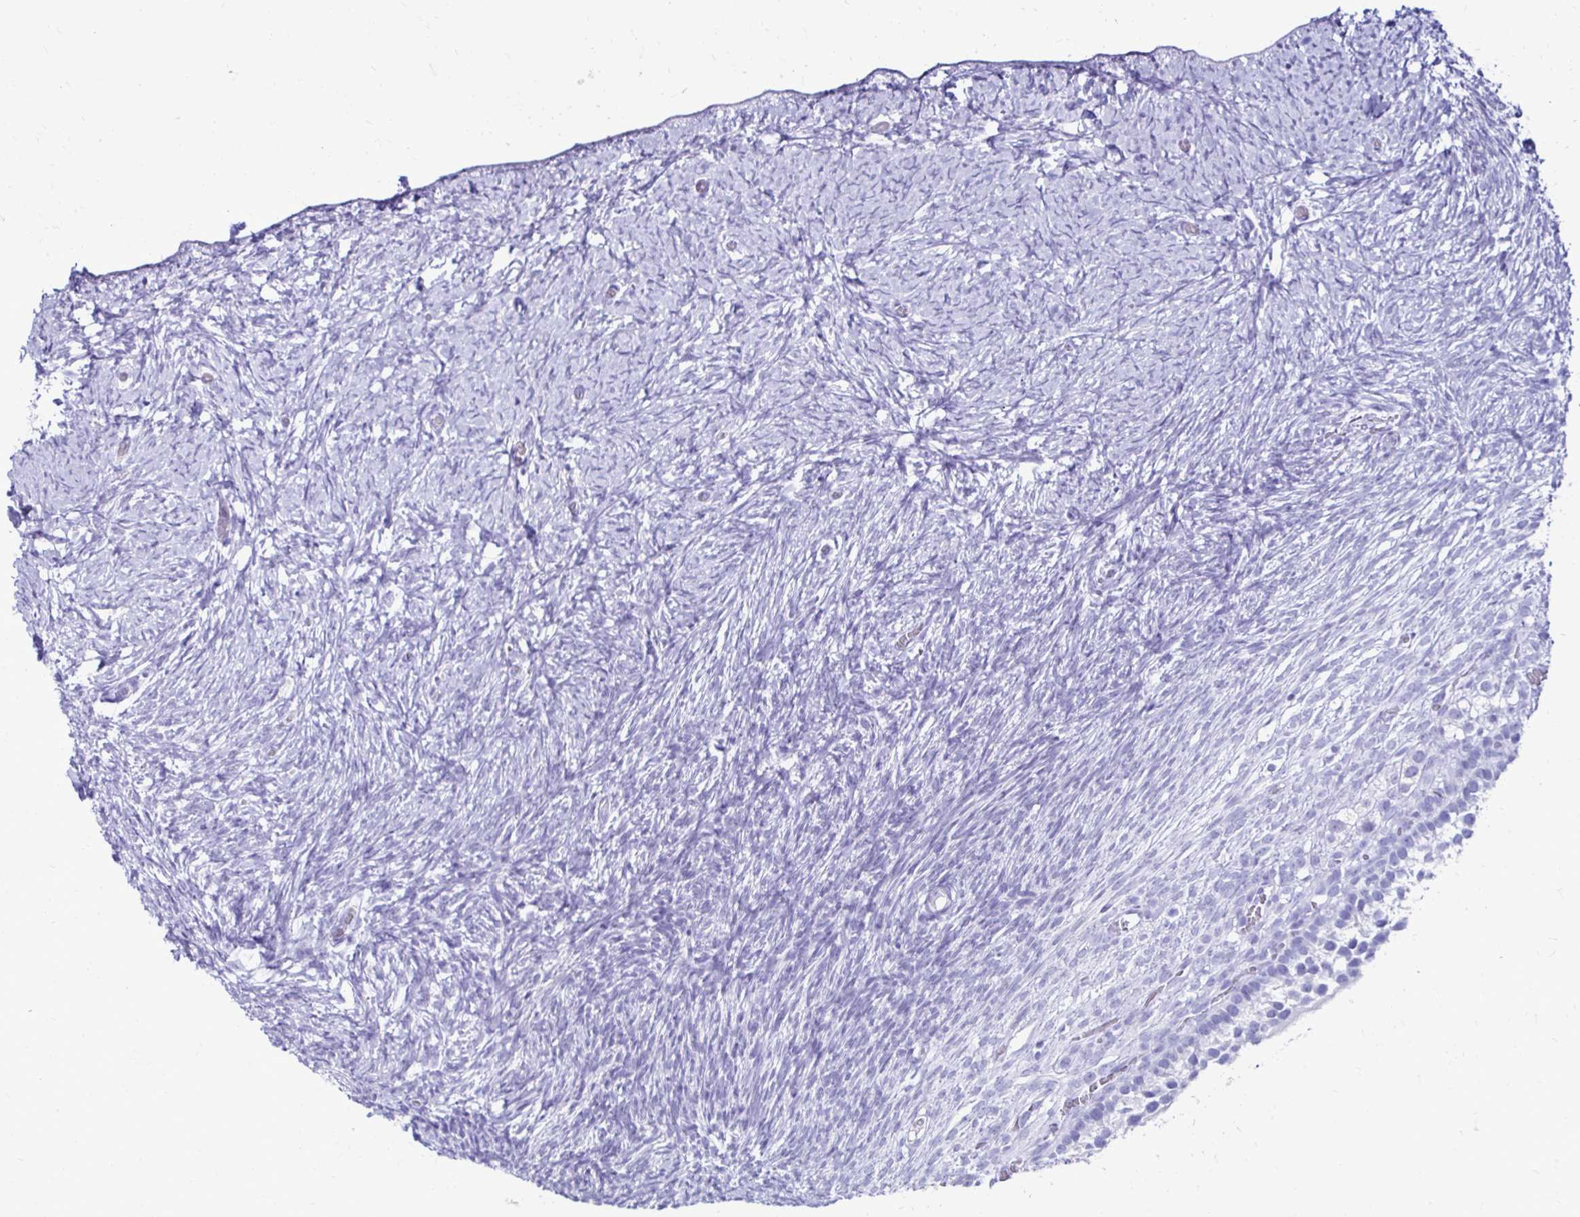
{"staining": {"intensity": "negative", "quantity": "none", "location": "none"}, "tissue": "ovary", "cell_type": "Follicle cells", "image_type": "normal", "snomed": [{"axis": "morphology", "description": "Normal tissue, NOS"}, {"axis": "topography", "description": "Ovary"}], "caption": "Follicle cells show no significant staining in benign ovary. (DAB (3,3'-diaminobenzidine) immunohistochemistry, high magnification).", "gene": "CST5", "patient": {"sex": "female", "age": 39}}